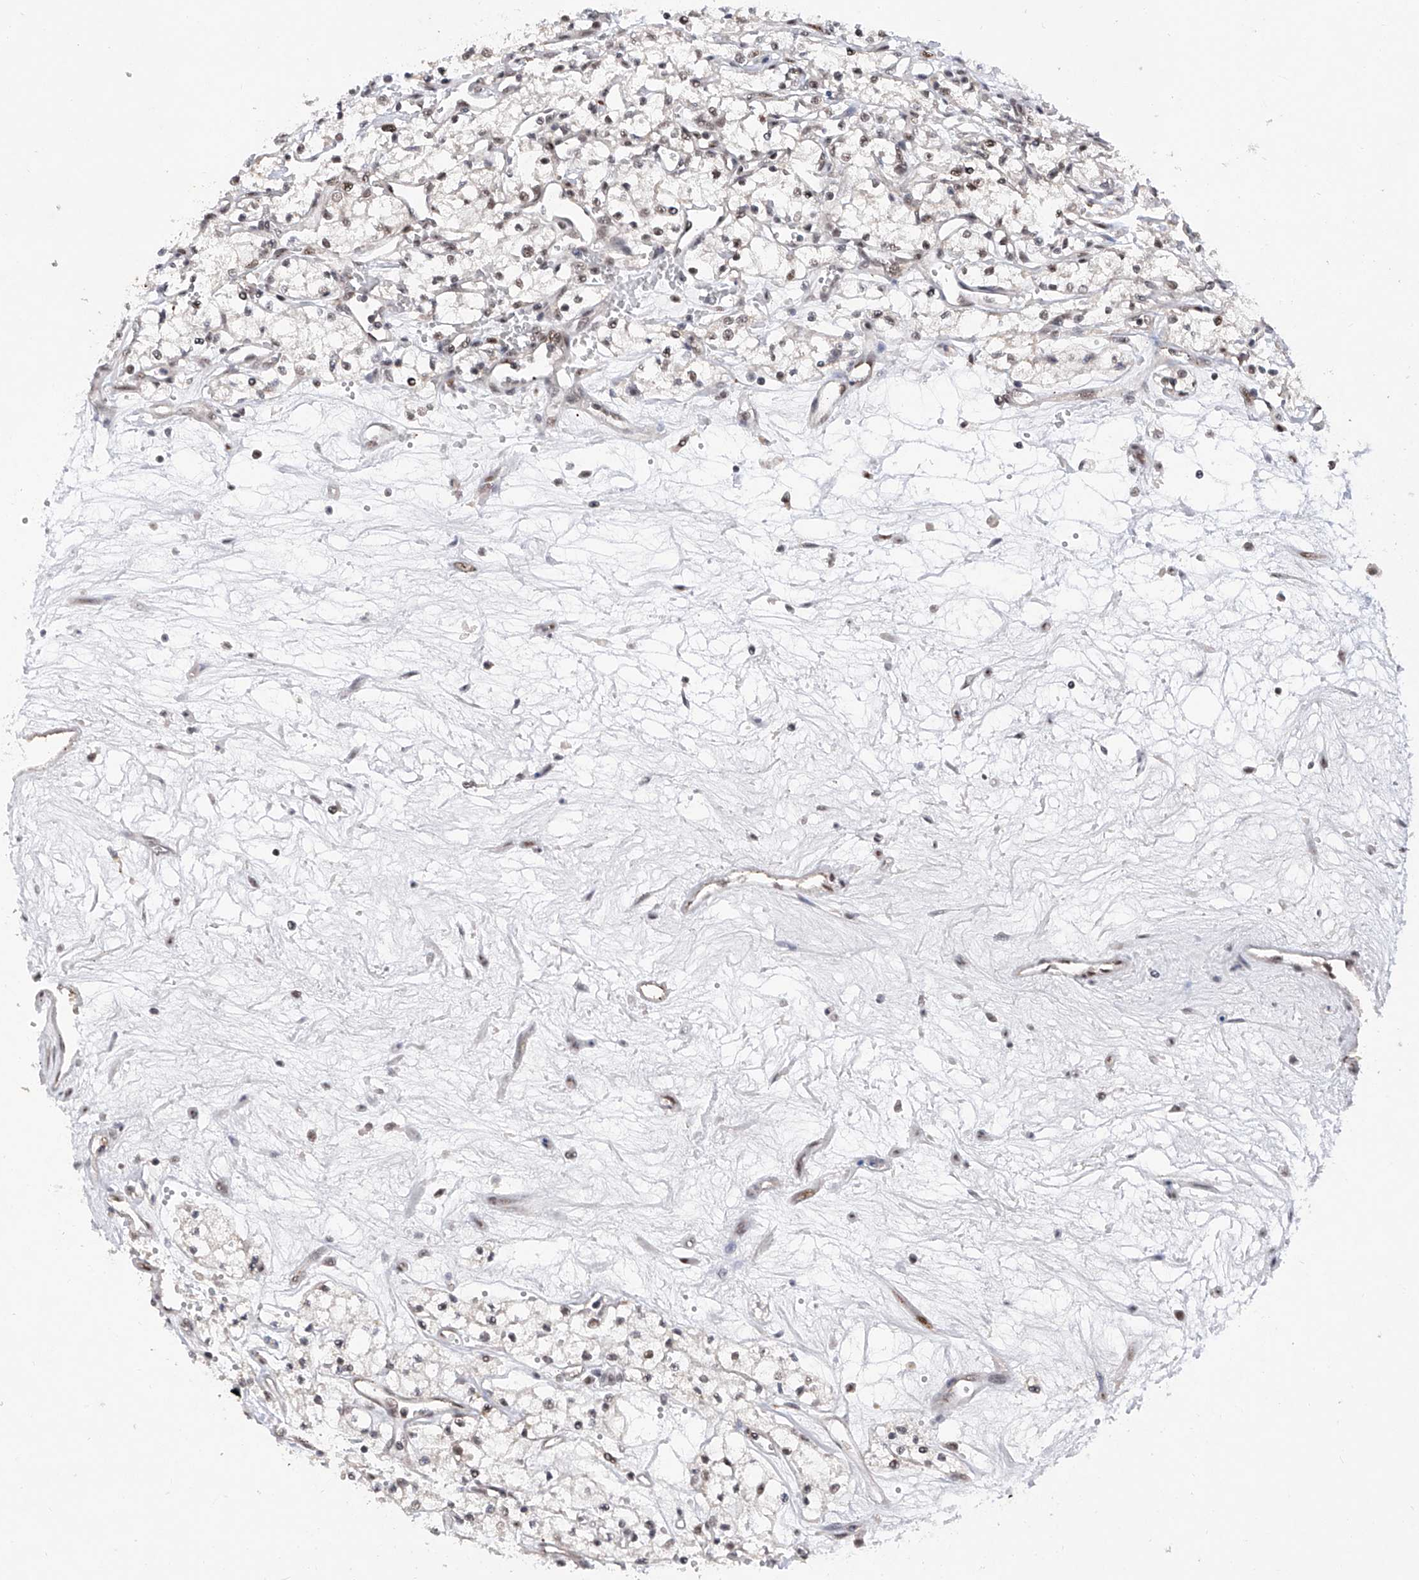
{"staining": {"intensity": "weak", "quantity": "25%-75%", "location": "nuclear"}, "tissue": "renal cancer", "cell_type": "Tumor cells", "image_type": "cancer", "snomed": [{"axis": "morphology", "description": "Adenocarcinoma, NOS"}, {"axis": "topography", "description": "Kidney"}], "caption": "Immunohistochemical staining of renal cancer shows low levels of weak nuclear protein expression in about 25%-75% of tumor cells. The staining is performed using DAB brown chromogen to label protein expression. The nuclei are counter-stained blue using hematoxylin.", "gene": "RAD54L", "patient": {"sex": "male", "age": 59}}